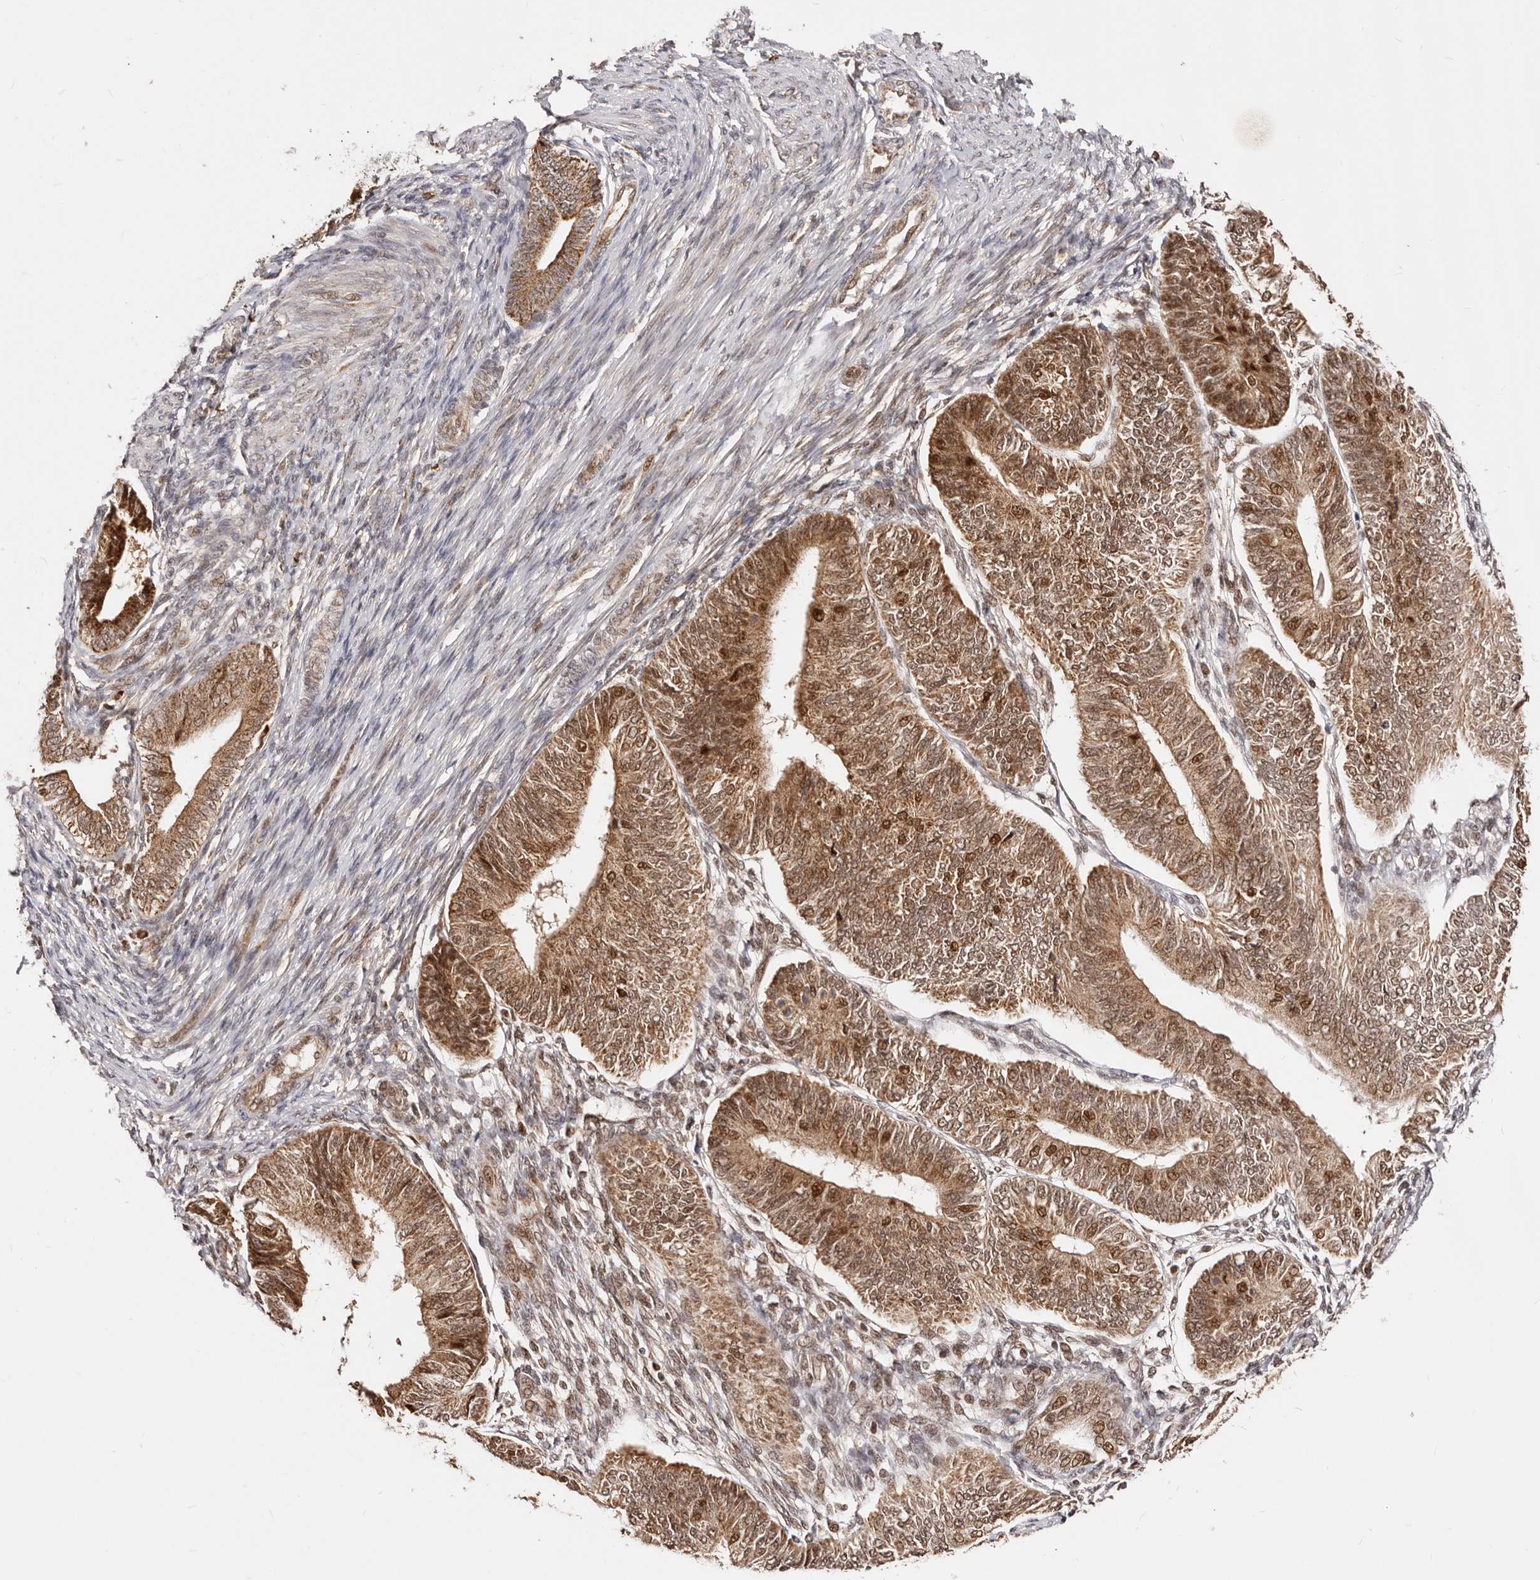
{"staining": {"intensity": "strong", "quantity": "25%-75%", "location": "cytoplasmic/membranous,nuclear"}, "tissue": "endometrial cancer", "cell_type": "Tumor cells", "image_type": "cancer", "snomed": [{"axis": "morphology", "description": "Adenocarcinoma, NOS"}, {"axis": "topography", "description": "Endometrium"}], "caption": "This histopathology image demonstrates IHC staining of endometrial cancer (adenocarcinoma), with high strong cytoplasmic/membranous and nuclear positivity in about 25%-75% of tumor cells.", "gene": "SEC14L1", "patient": {"sex": "female", "age": 58}}